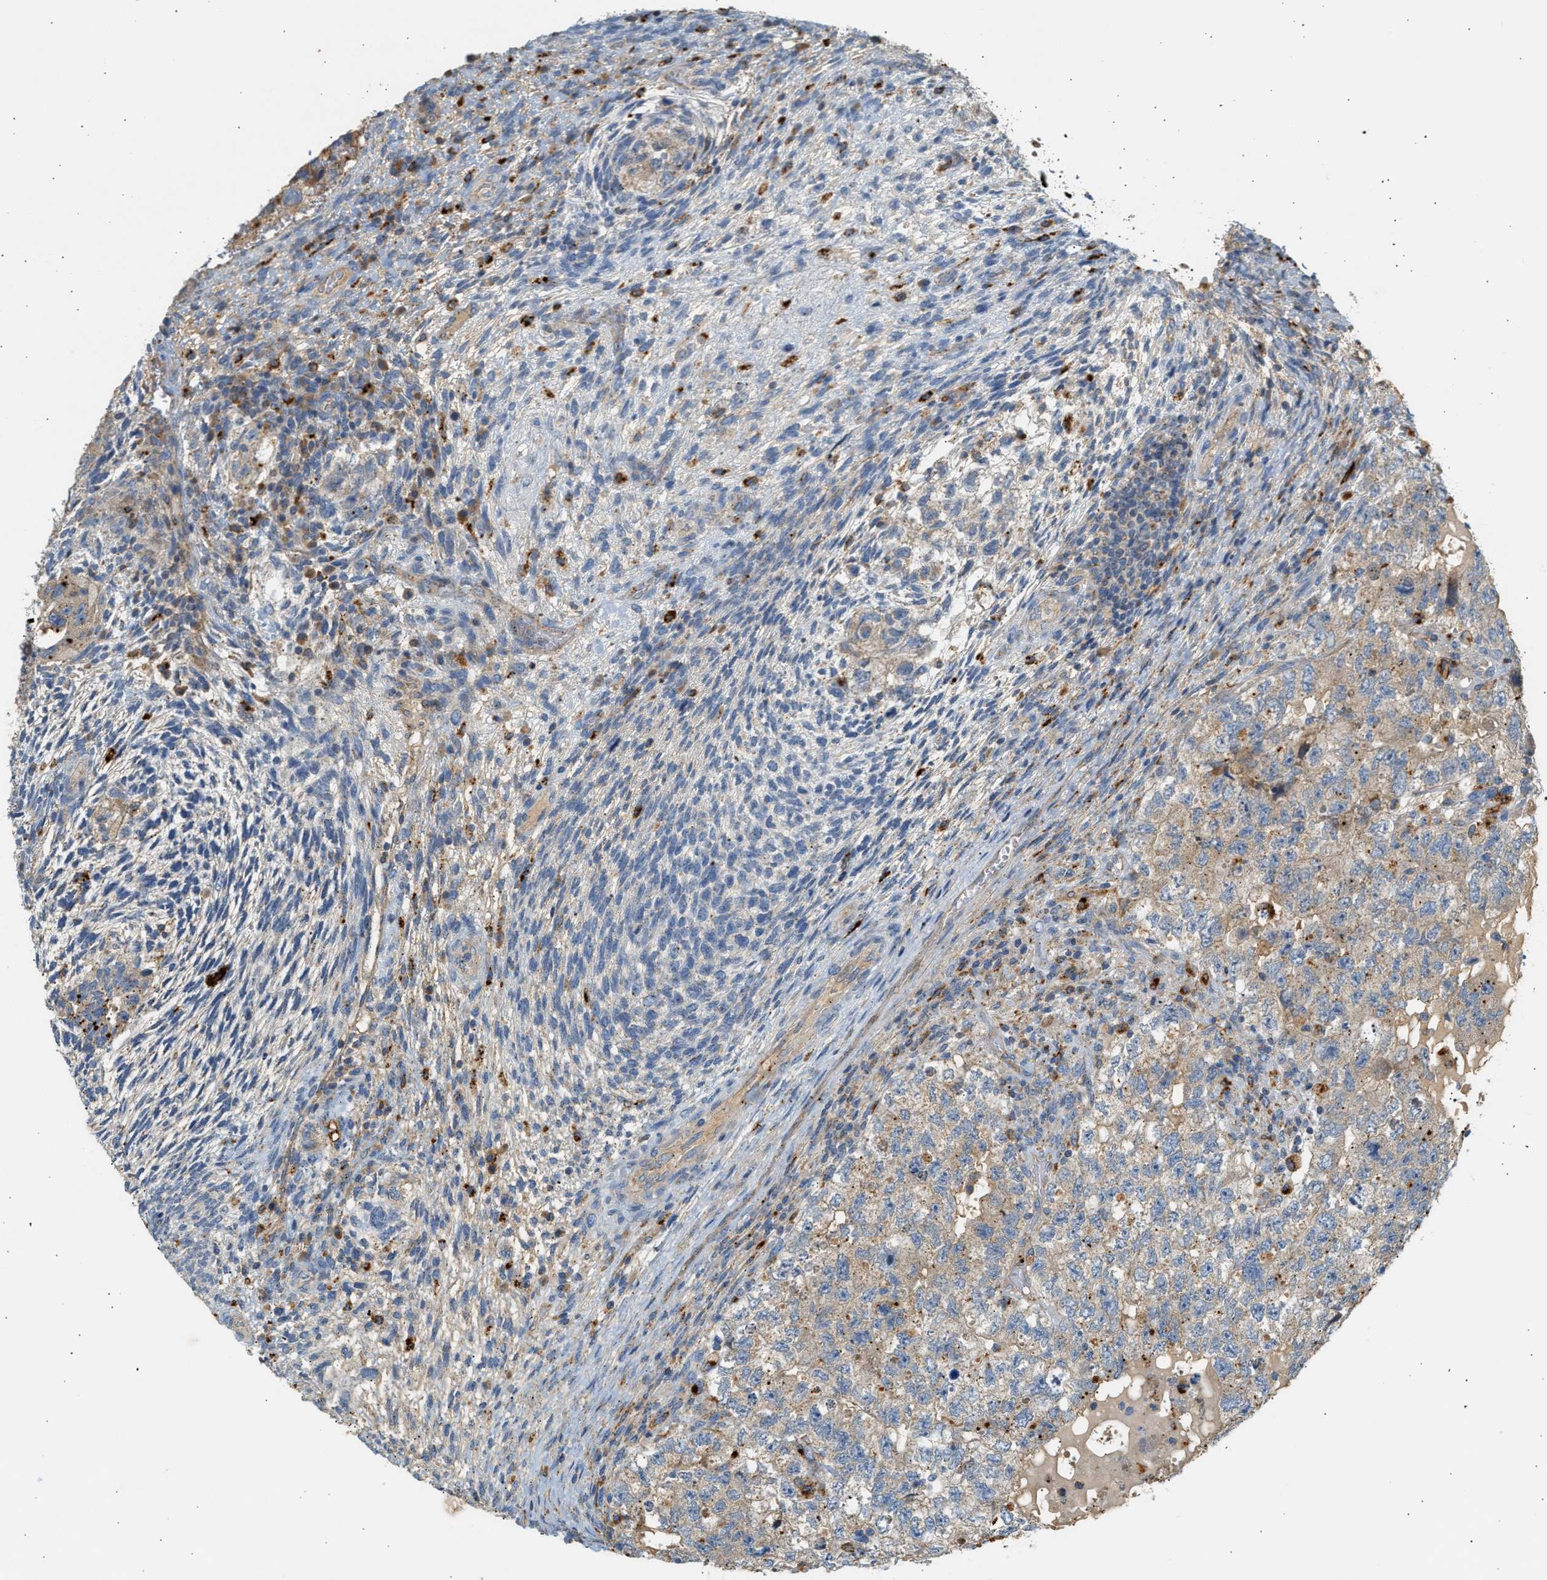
{"staining": {"intensity": "weak", "quantity": ">75%", "location": "cytoplasmic/membranous"}, "tissue": "testis cancer", "cell_type": "Tumor cells", "image_type": "cancer", "snomed": [{"axis": "morphology", "description": "Carcinoma, Embryonal, NOS"}, {"axis": "topography", "description": "Testis"}], "caption": "Immunohistochemical staining of human testis cancer (embryonal carcinoma) reveals low levels of weak cytoplasmic/membranous protein staining in about >75% of tumor cells.", "gene": "ENTHD1", "patient": {"sex": "male", "age": 36}}